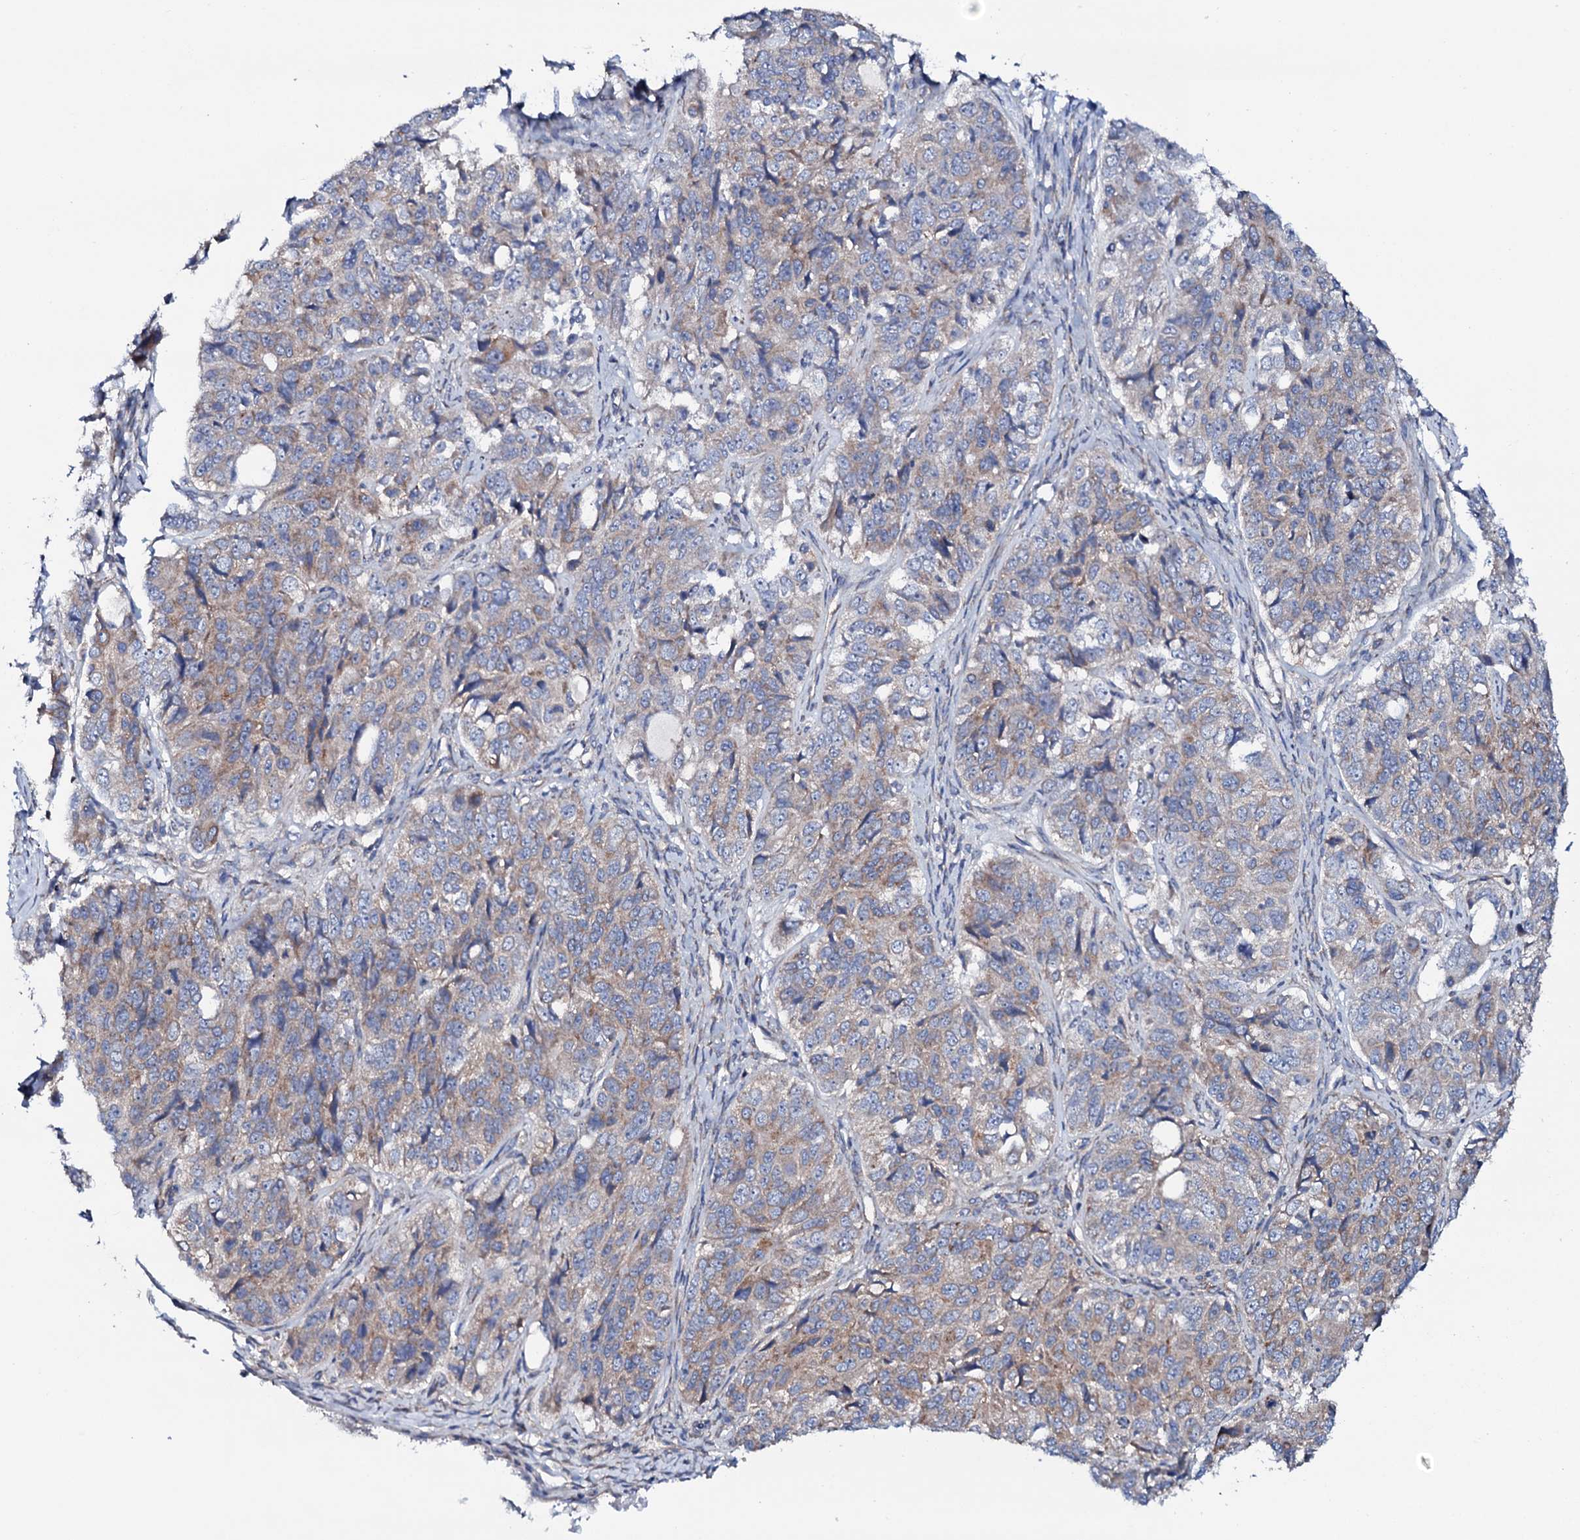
{"staining": {"intensity": "moderate", "quantity": "25%-75%", "location": "cytoplasmic/membranous"}, "tissue": "ovarian cancer", "cell_type": "Tumor cells", "image_type": "cancer", "snomed": [{"axis": "morphology", "description": "Carcinoma, endometroid"}, {"axis": "topography", "description": "Ovary"}], "caption": "Ovarian endometroid carcinoma stained with a protein marker demonstrates moderate staining in tumor cells.", "gene": "STARD13", "patient": {"sex": "female", "age": 51}}